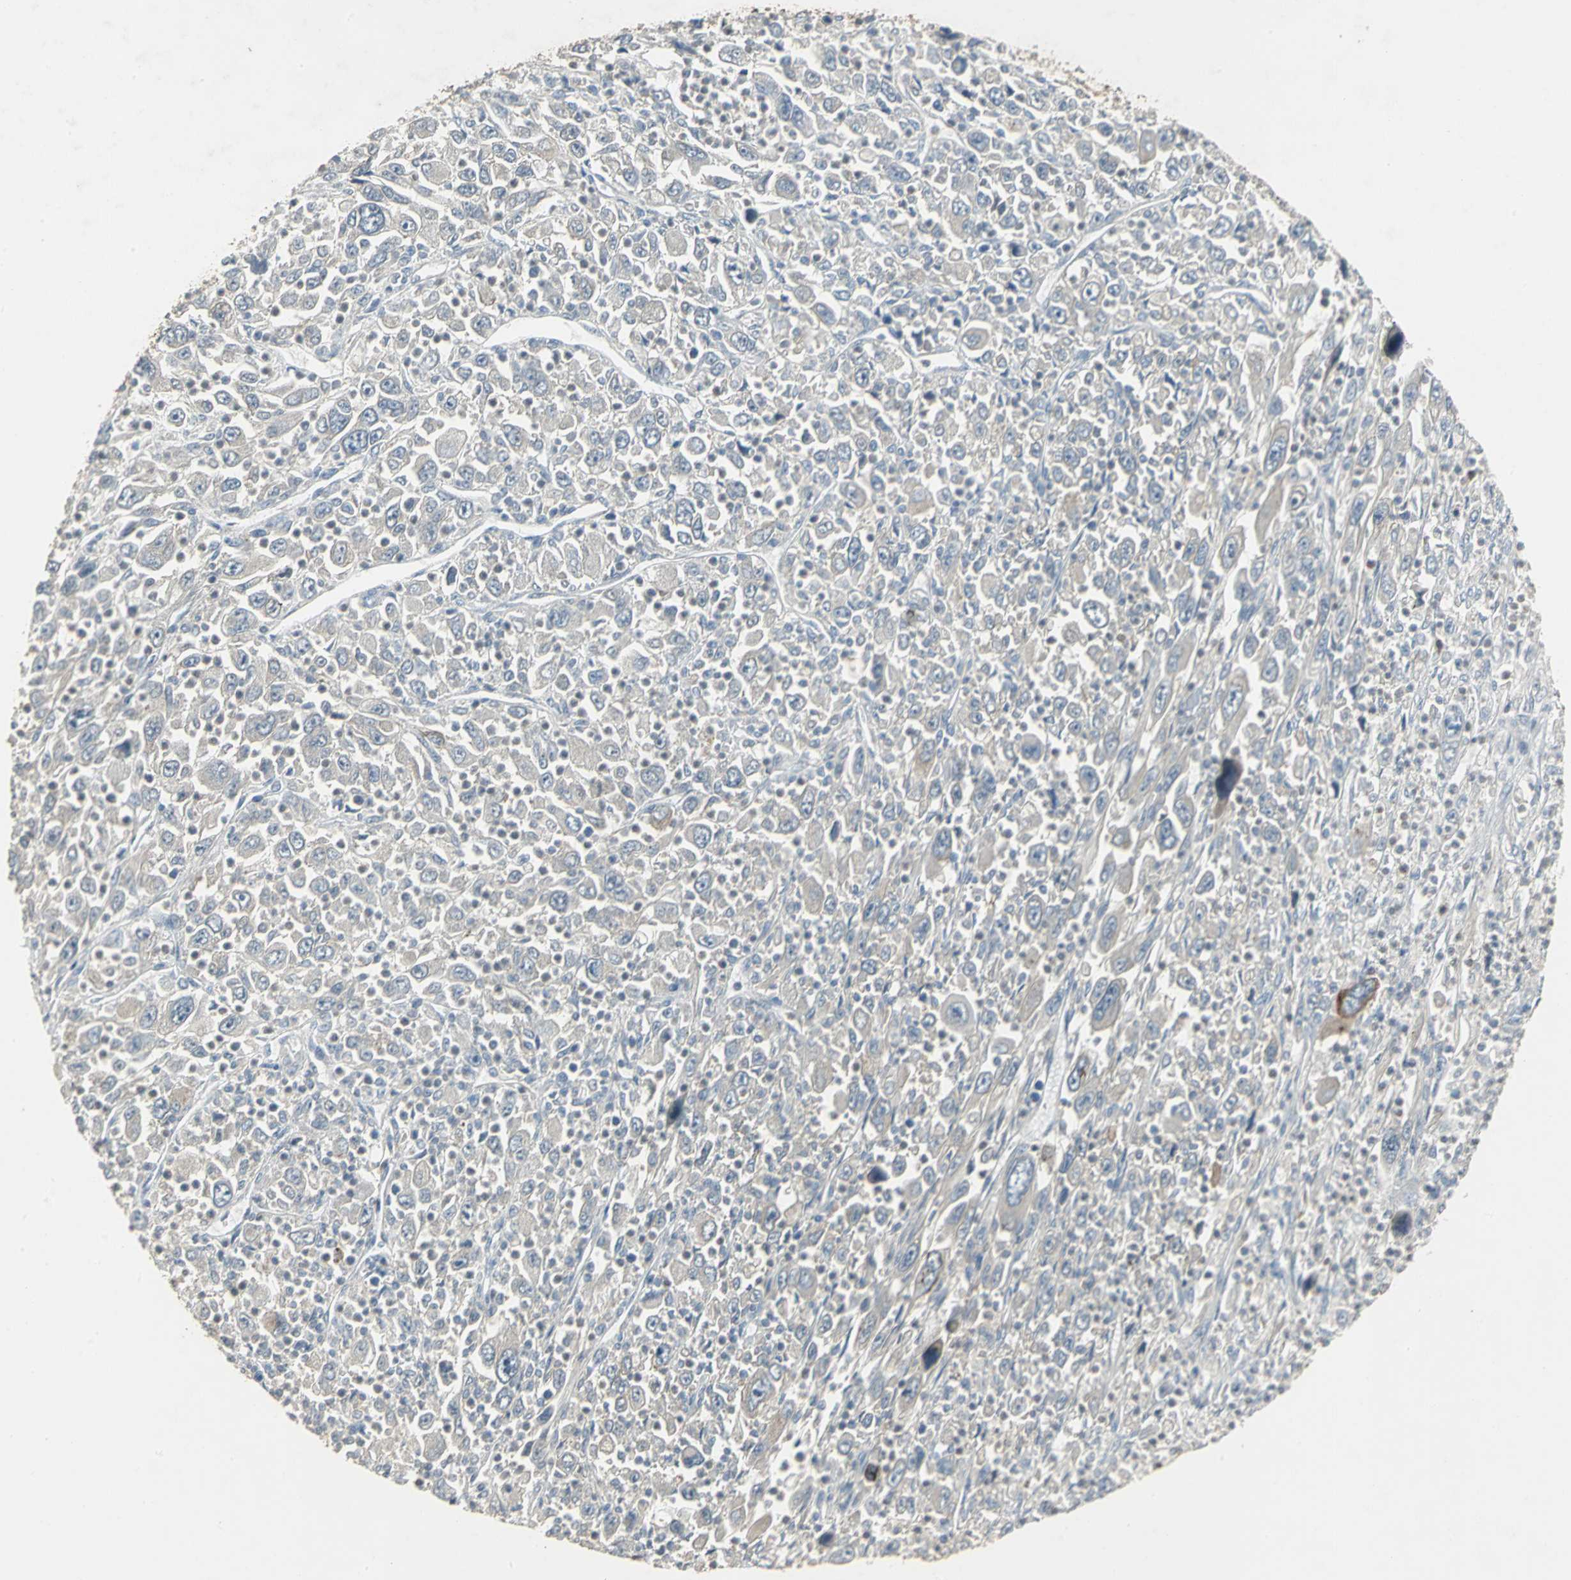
{"staining": {"intensity": "weak", "quantity": ">75%", "location": "cytoplasmic/membranous"}, "tissue": "melanoma", "cell_type": "Tumor cells", "image_type": "cancer", "snomed": [{"axis": "morphology", "description": "Malignant melanoma, Metastatic site"}, {"axis": "topography", "description": "Skin"}], "caption": "Approximately >75% of tumor cells in human malignant melanoma (metastatic site) display weak cytoplasmic/membranous protein expression as visualized by brown immunohistochemical staining.", "gene": "MET", "patient": {"sex": "female", "age": 56}}